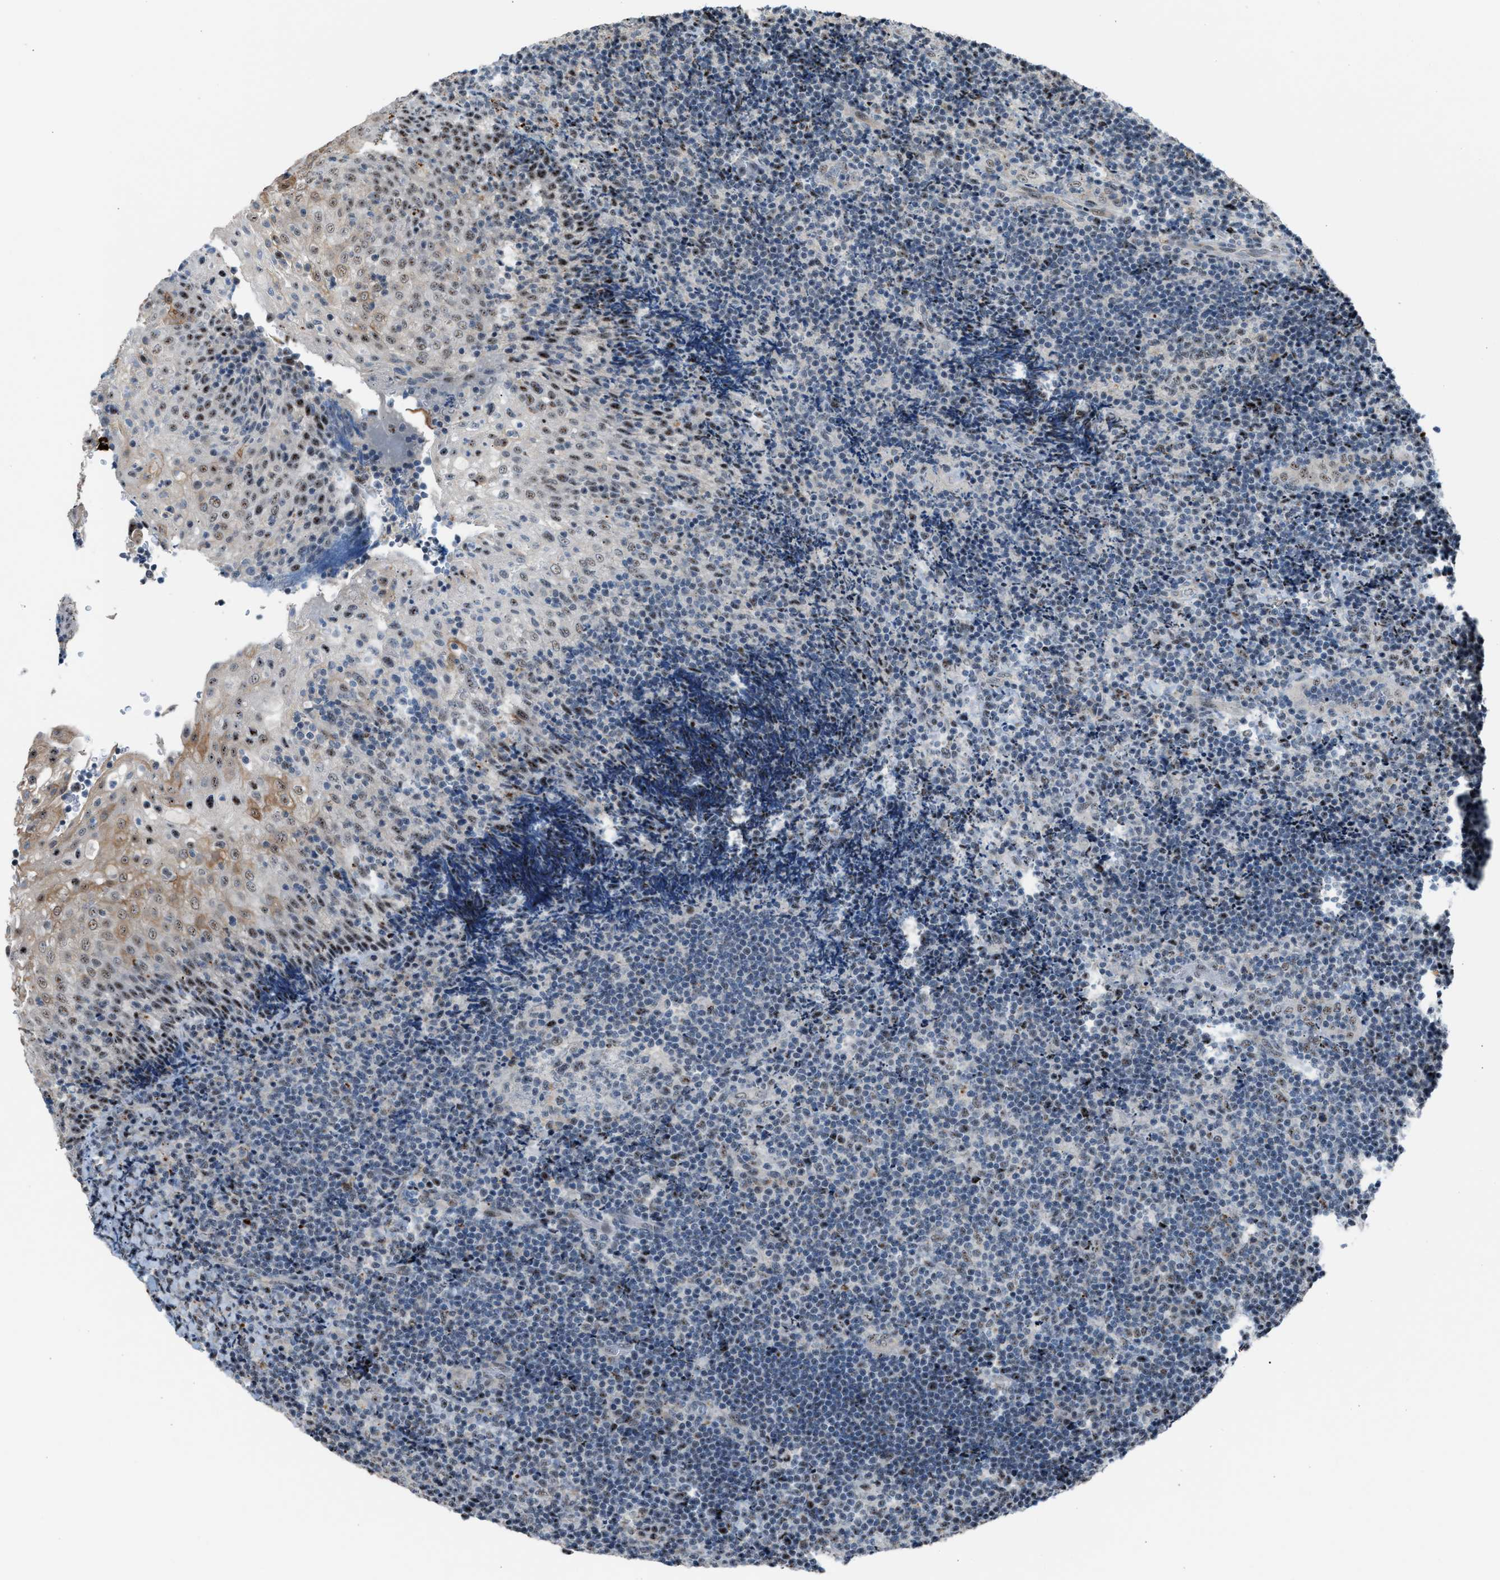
{"staining": {"intensity": "weak", "quantity": "<25%", "location": "nuclear"}, "tissue": "lymphoma", "cell_type": "Tumor cells", "image_type": "cancer", "snomed": [{"axis": "morphology", "description": "Malignant lymphoma, non-Hodgkin's type, High grade"}, {"axis": "topography", "description": "Tonsil"}], "caption": "High magnification brightfield microscopy of malignant lymphoma, non-Hodgkin's type (high-grade) stained with DAB (brown) and counterstained with hematoxylin (blue): tumor cells show no significant staining.", "gene": "CENPP", "patient": {"sex": "female", "age": 36}}